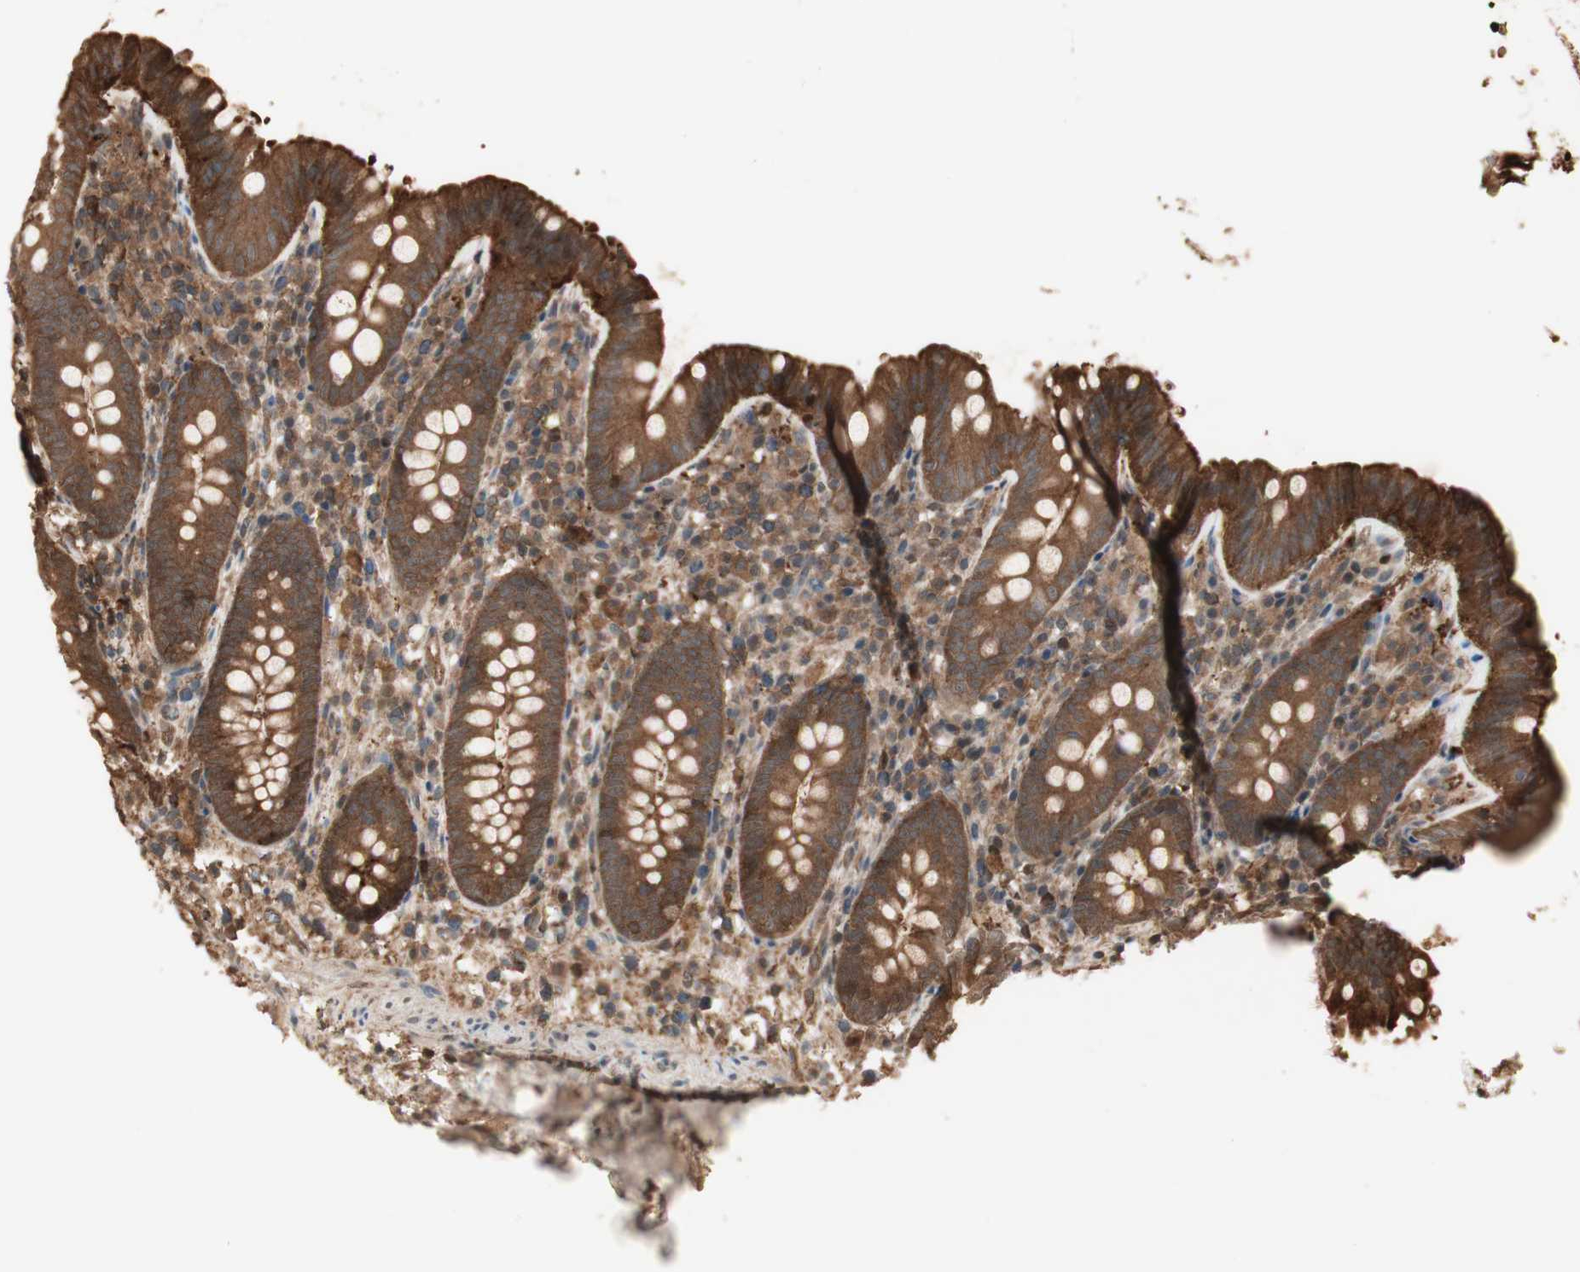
{"staining": {"intensity": "moderate", "quantity": ">75%", "location": "cytoplasmic/membranous"}, "tissue": "appendix", "cell_type": "Glandular cells", "image_type": "normal", "snomed": [{"axis": "morphology", "description": "Normal tissue, NOS"}, {"axis": "topography", "description": "Appendix"}], "caption": "A medium amount of moderate cytoplasmic/membranous expression is present in about >75% of glandular cells in benign appendix.", "gene": "YWHAB", "patient": {"sex": "male", "age": 52}}